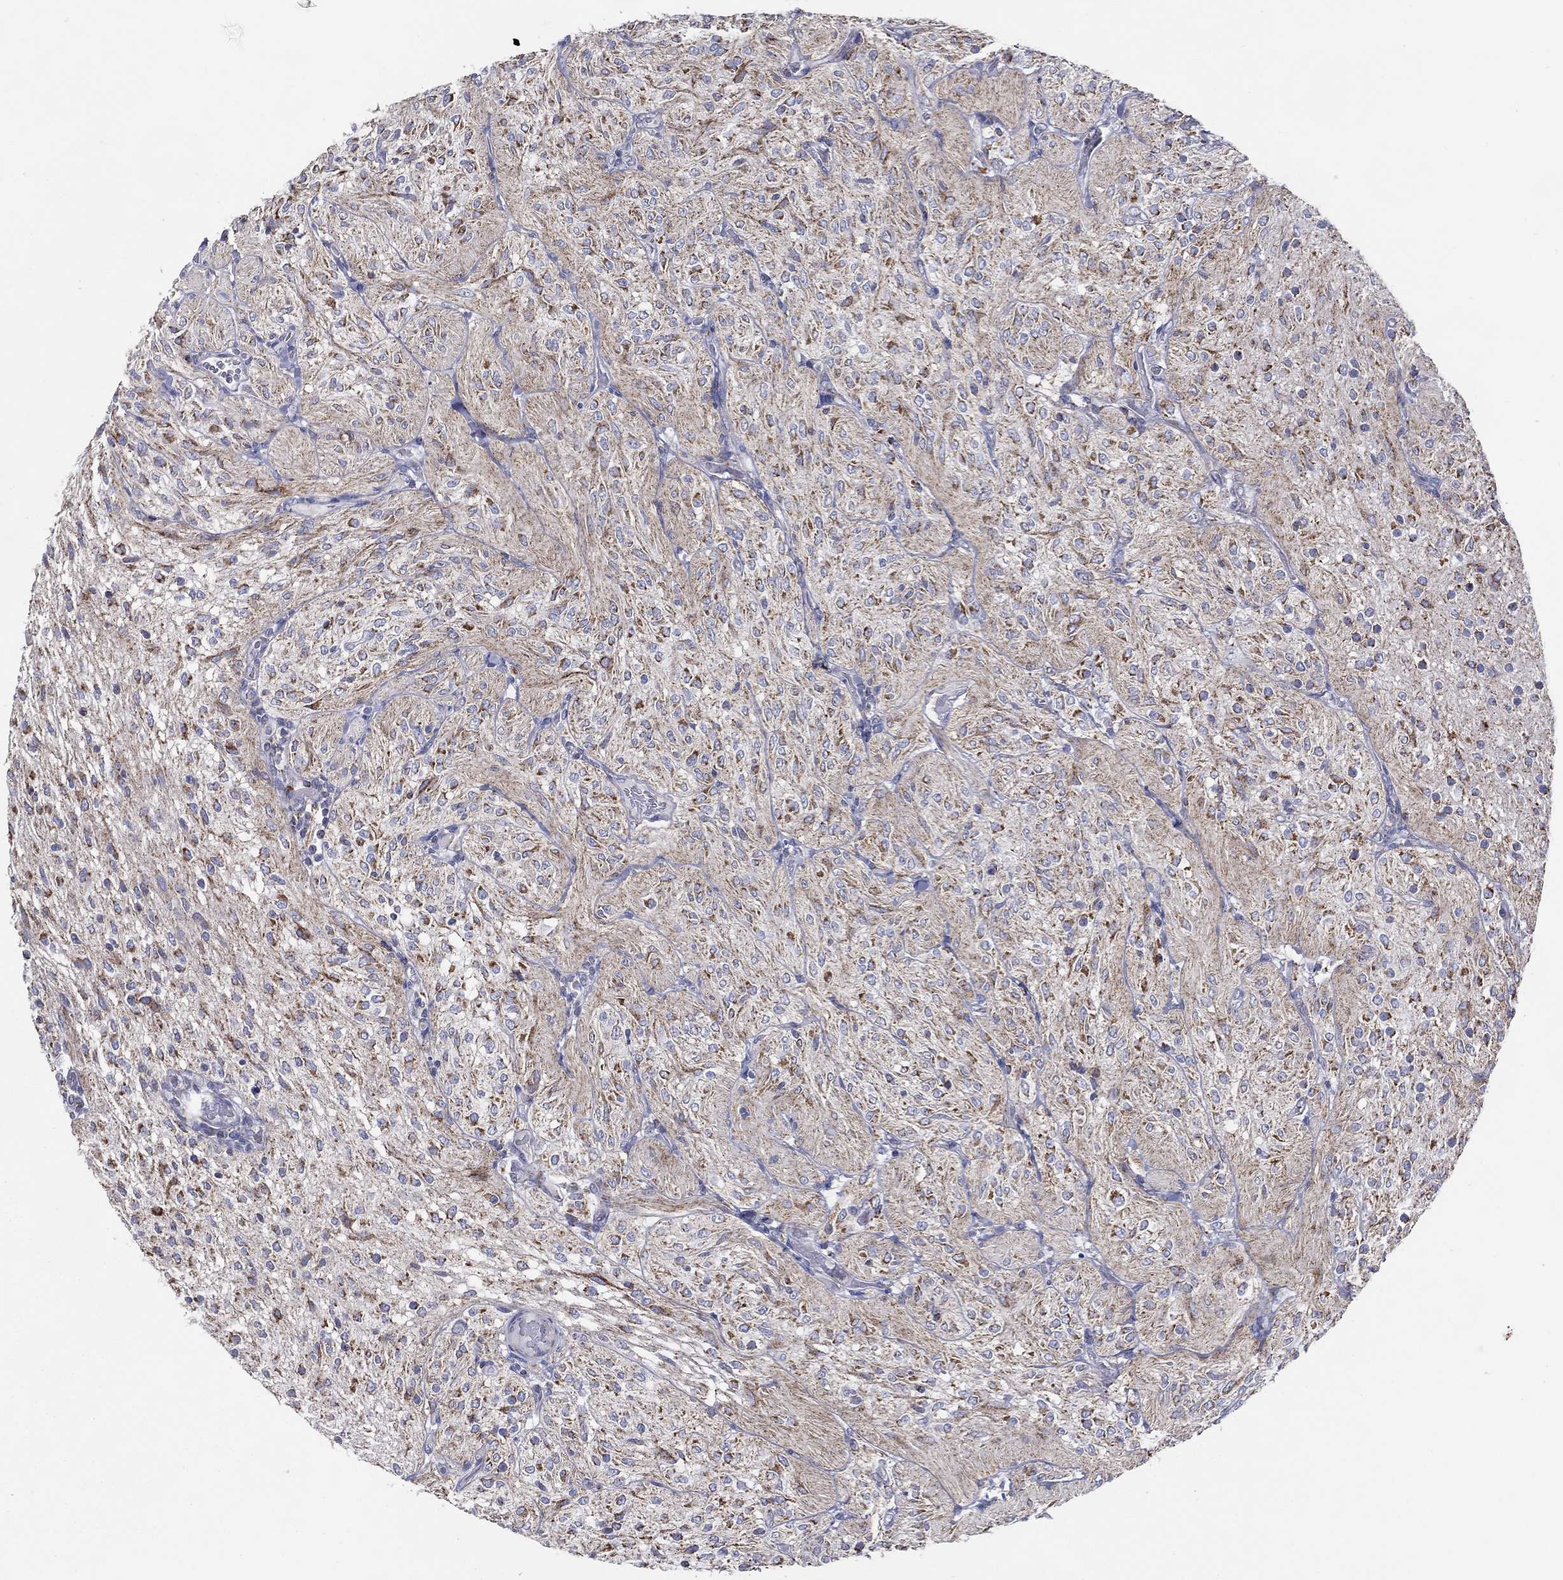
{"staining": {"intensity": "moderate", "quantity": "<25%", "location": "cytoplasmic/membranous"}, "tissue": "glioma", "cell_type": "Tumor cells", "image_type": "cancer", "snomed": [{"axis": "morphology", "description": "Glioma, malignant, Low grade"}, {"axis": "topography", "description": "Brain"}], "caption": "A brown stain labels moderate cytoplasmic/membranous staining of a protein in malignant glioma (low-grade) tumor cells. The protein is stained brown, and the nuclei are stained in blue (DAB IHC with brightfield microscopy, high magnification).", "gene": "SFXN1", "patient": {"sex": "male", "age": 3}}